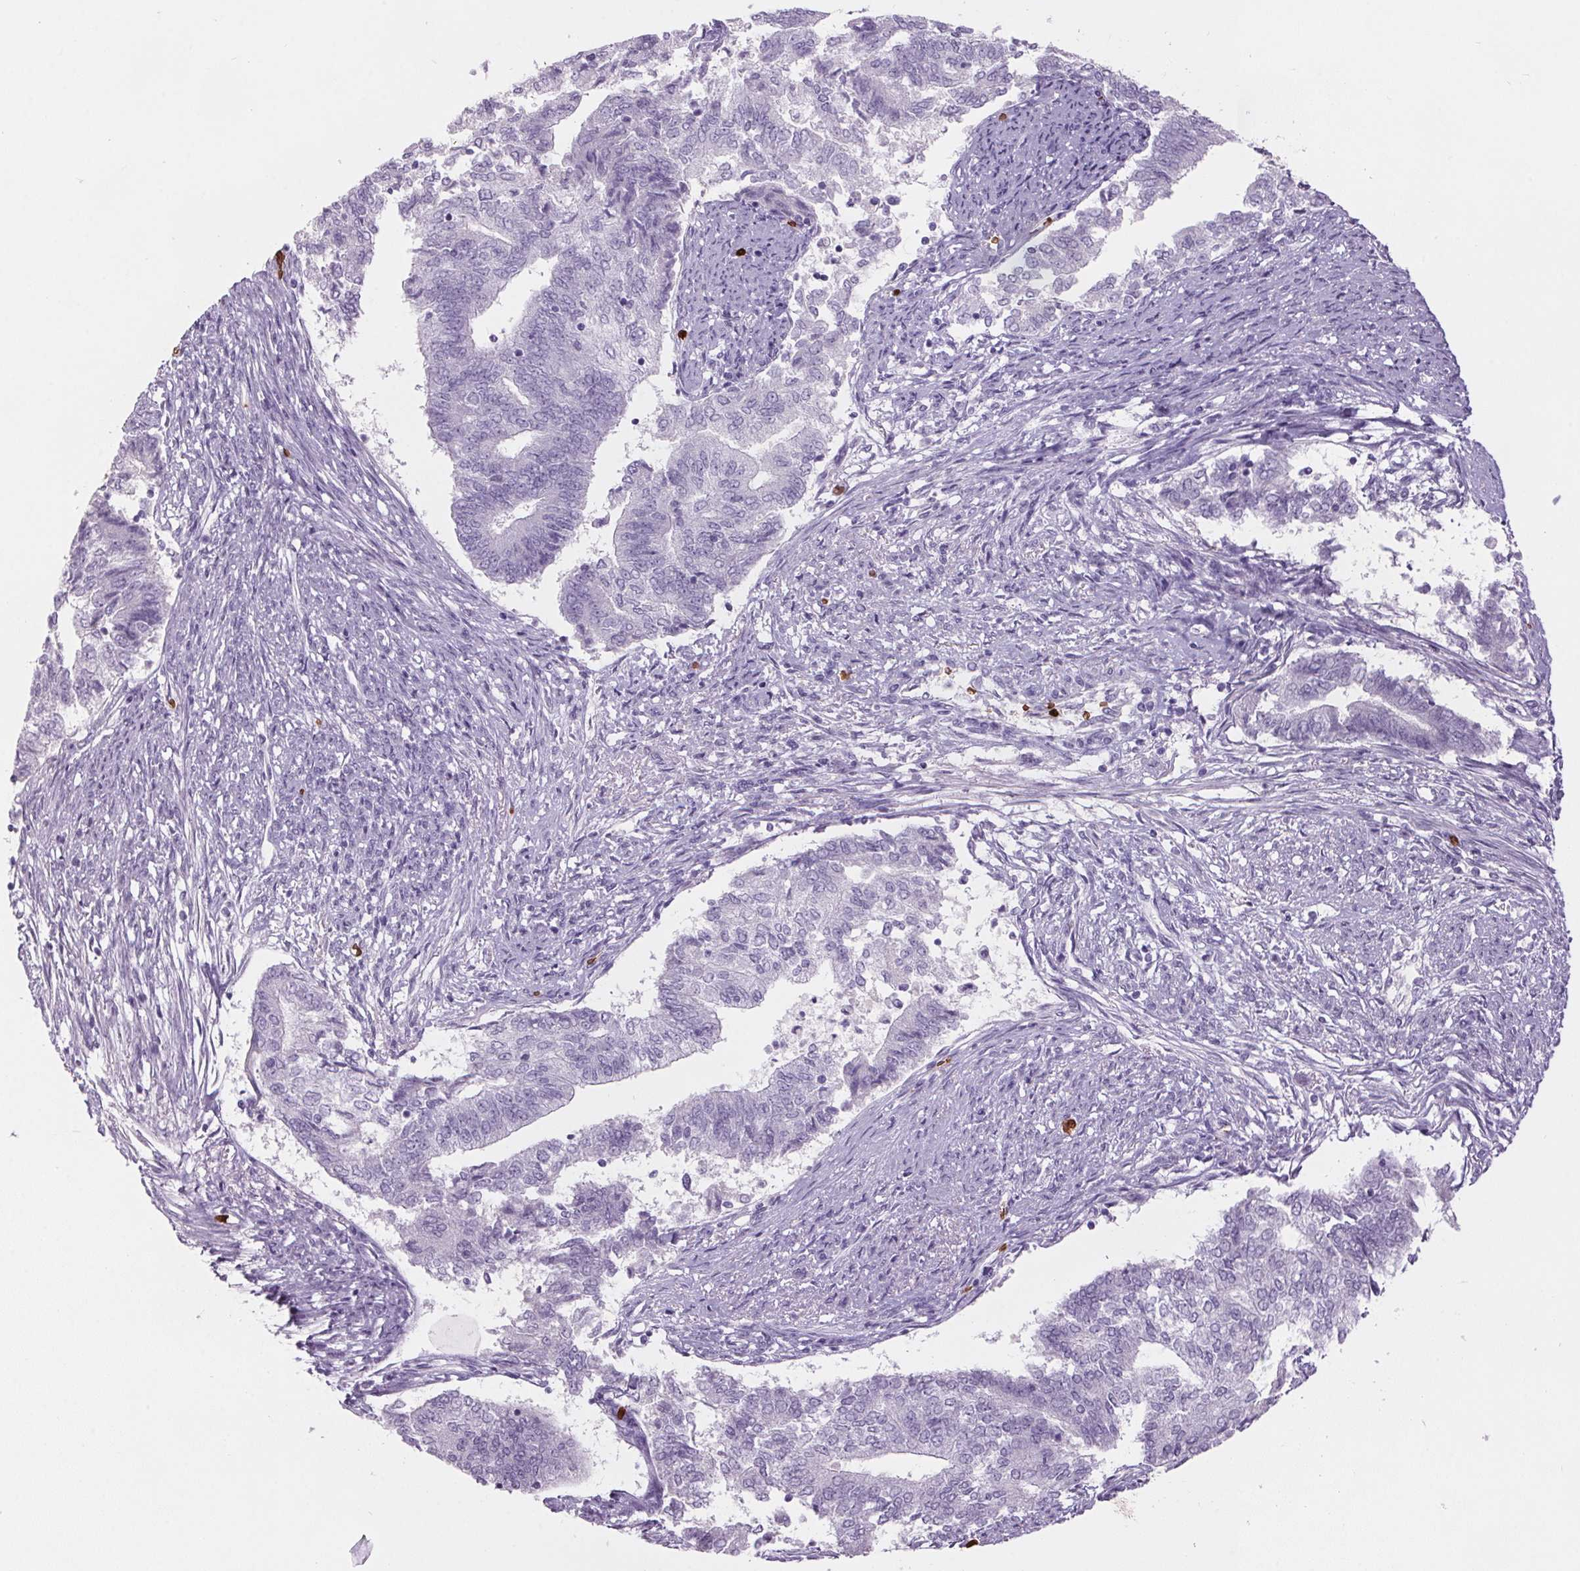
{"staining": {"intensity": "negative", "quantity": "none", "location": "none"}, "tissue": "endometrial cancer", "cell_type": "Tumor cells", "image_type": "cancer", "snomed": [{"axis": "morphology", "description": "Adenocarcinoma, NOS"}, {"axis": "topography", "description": "Endometrium"}], "caption": "The image reveals no staining of tumor cells in endometrial cancer.", "gene": "HBQ1", "patient": {"sex": "female", "age": 65}}